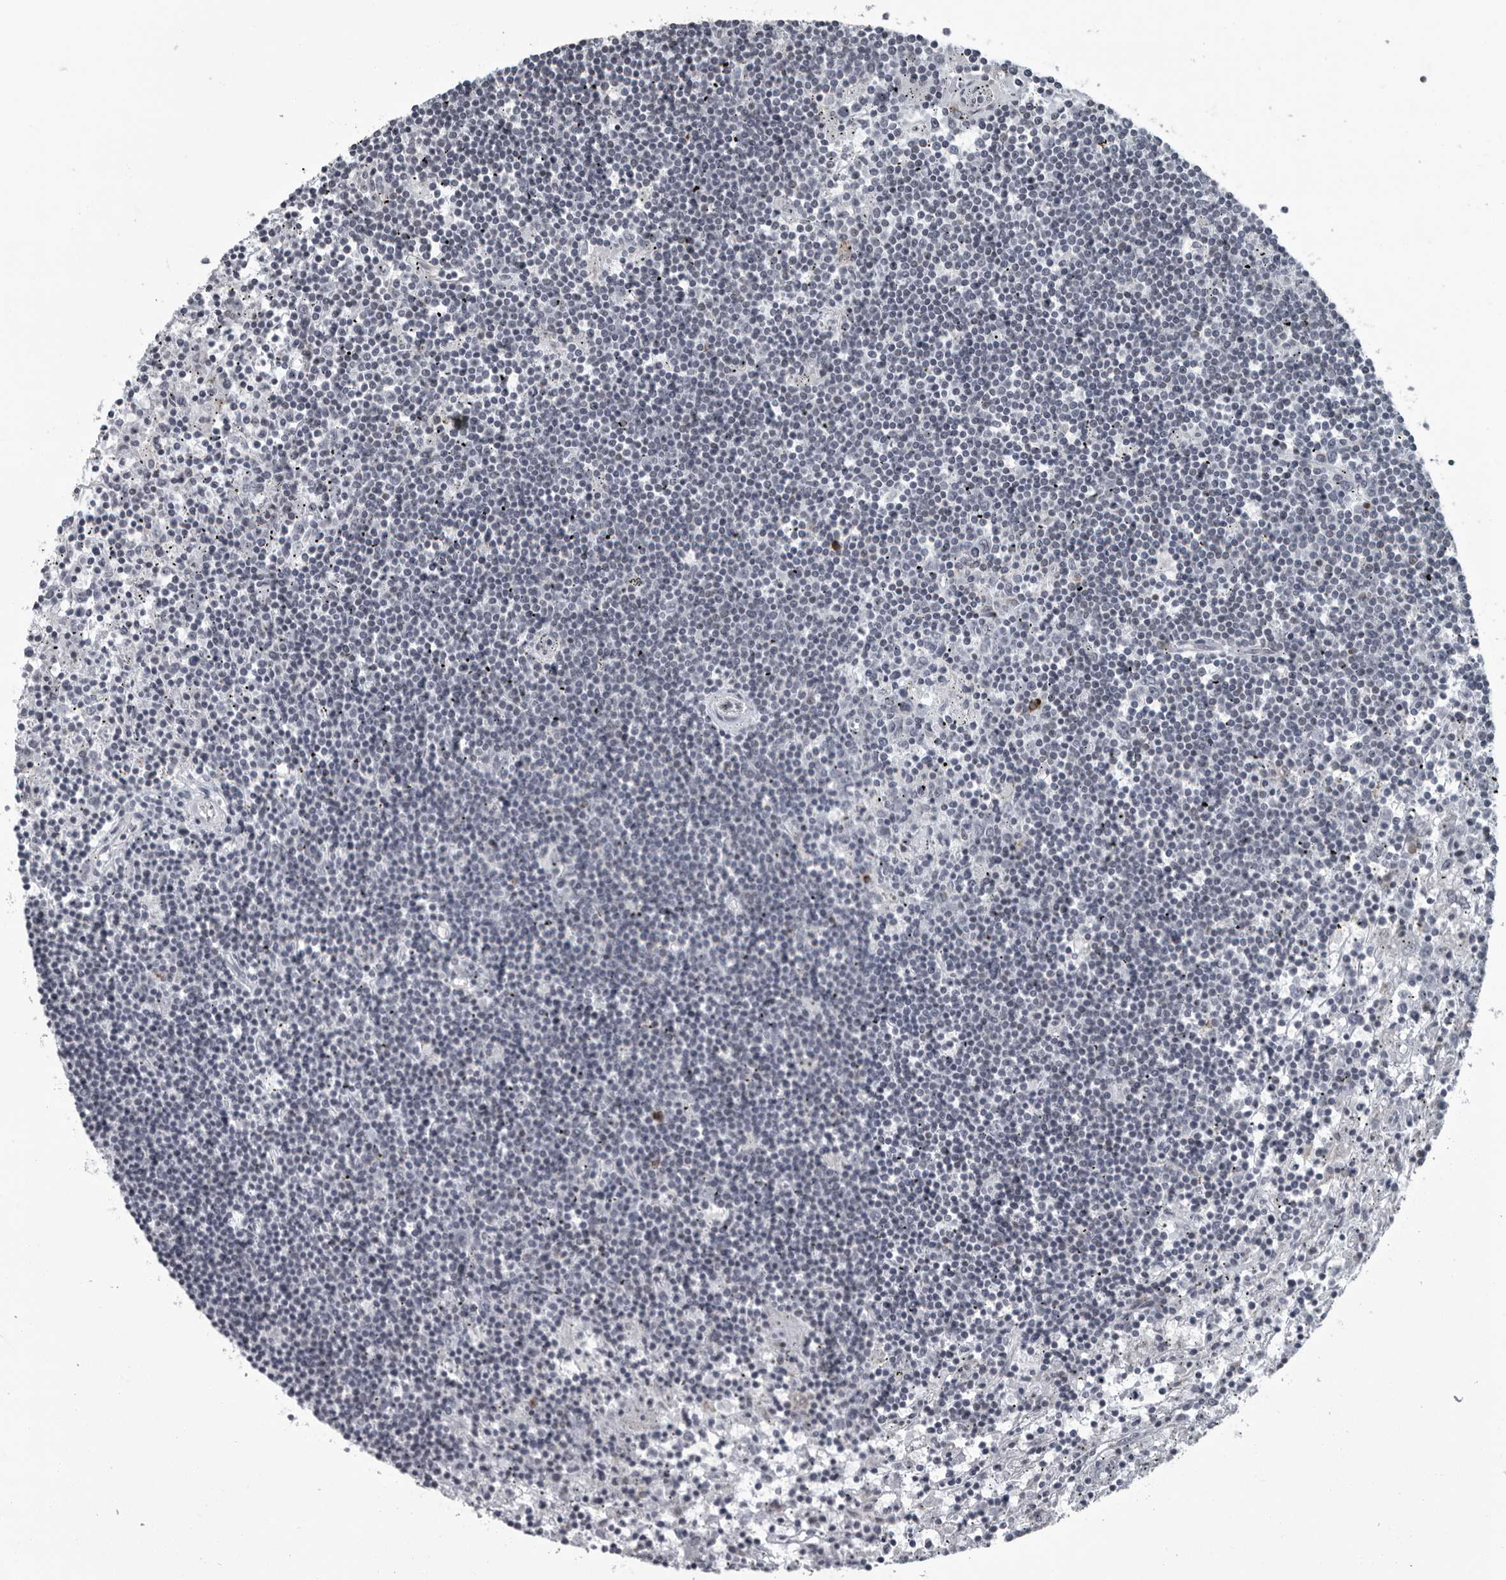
{"staining": {"intensity": "negative", "quantity": "none", "location": "none"}, "tissue": "lymphoma", "cell_type": "Tumor cells", "image_type": "cancer", "snomed": [{"axis": "morphology", "description": "Malignant lymphoma, non-Hodgkin's type, Low grade"}, {"axis": "topography", "description": "Spleen"}], "caption": "The IHC image has no significant positivity in tumor cells of low-grade malignant lymphoma, non-Hodgkin's type tissue.", "gene": "RTCA", "patient": {"sex": "male", "age": 76}}